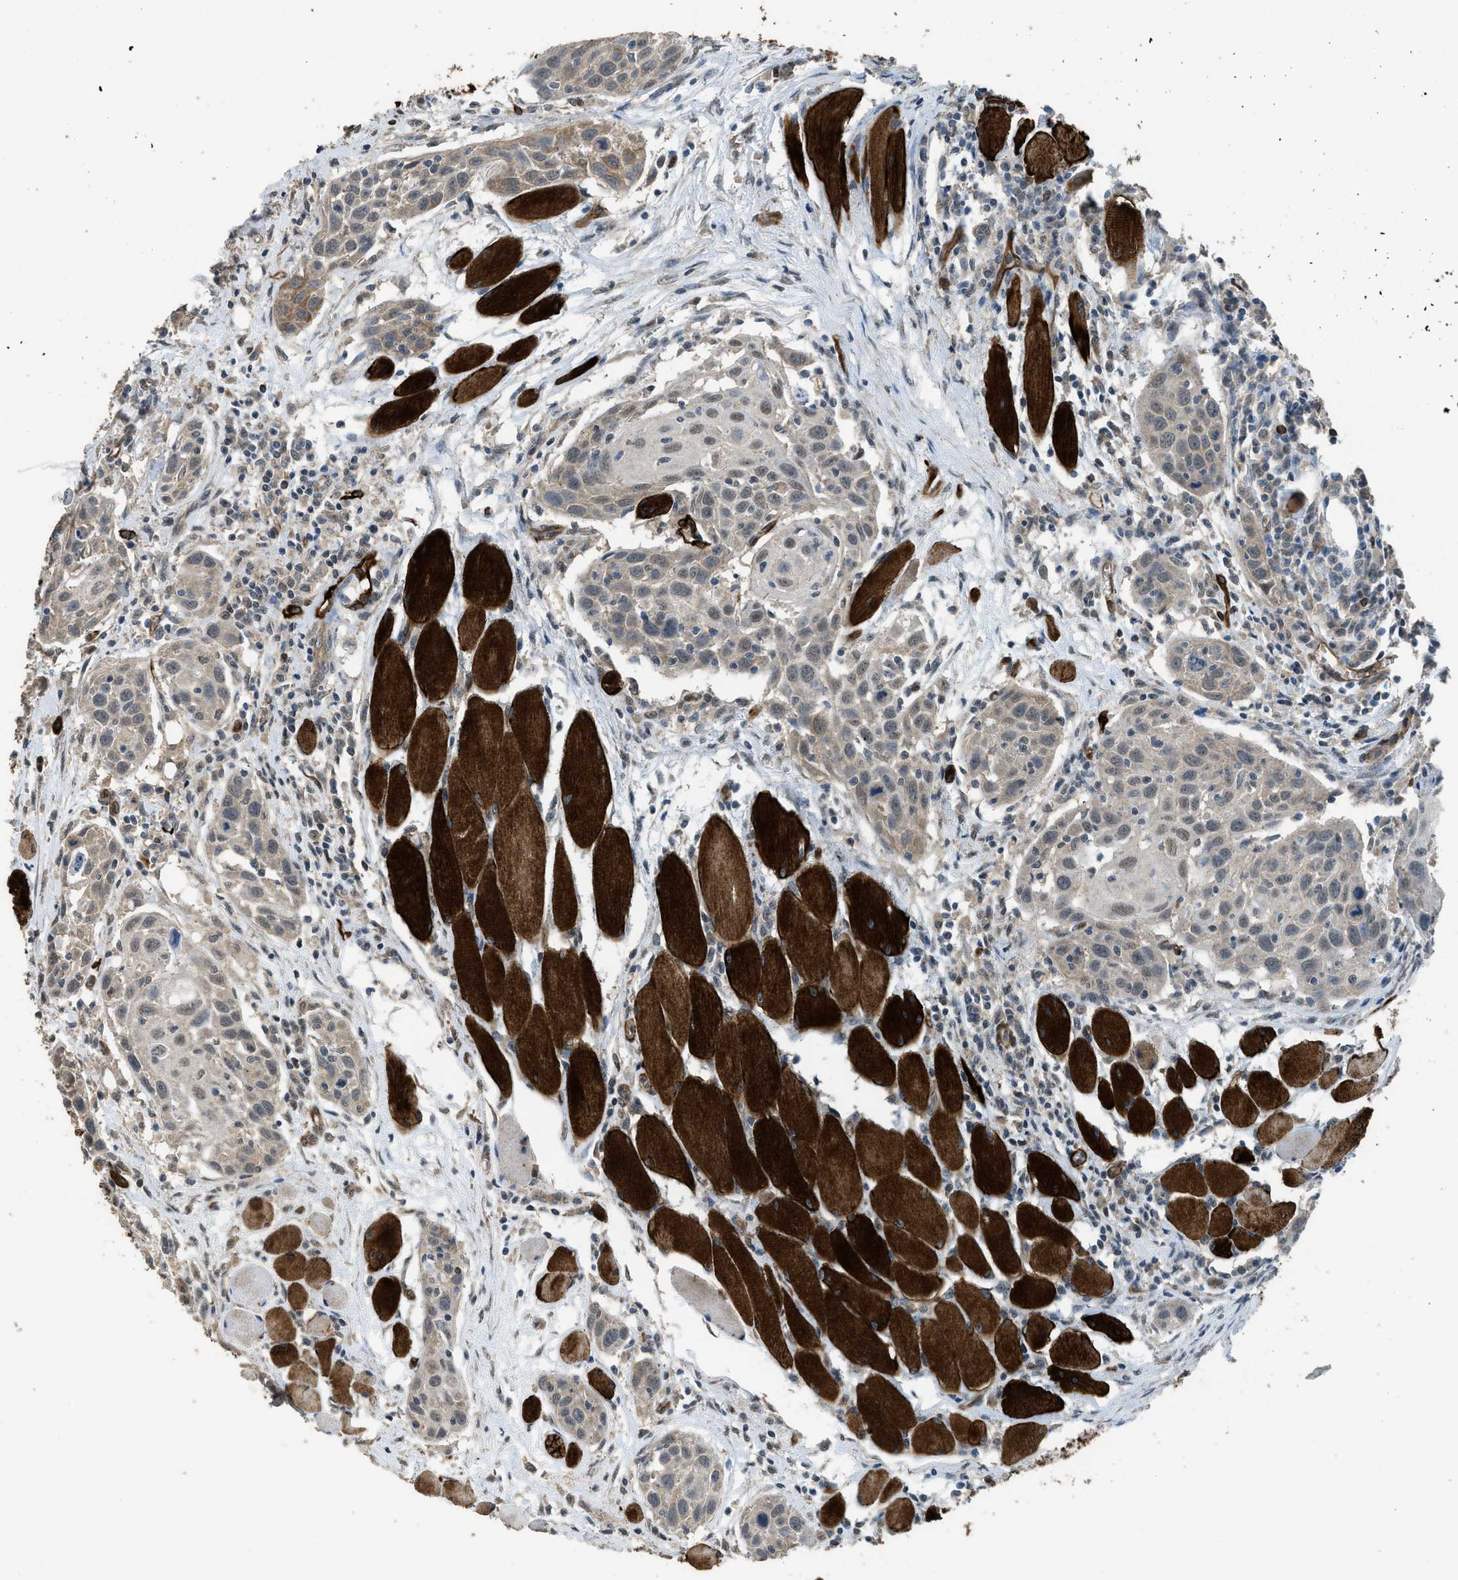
{"staining": {"intensity": "weak", "quantity": "25%-75%", "location": "cytoplasmic/membranous"}, "tissue": "head and neck cancer", "cell_type": "Tumor cells", "image_type": "cancer", "snomed": [{"axis": "morphology", "description": "Squamous cell carcinoma, NOS"}, {"axis": "topography", "description": "Oral tissue"}, {"axis": "topography", "description": "Head-Neck"}], "caption": "A histopathology image of human head and neck cancer (squamous cell carcinoma) stained for a protein reveals weak cytoplasmic/membranous brown staining in tumor cells.", "gene": "SYNM", "patient": {"sex": "female", "age": 50}}